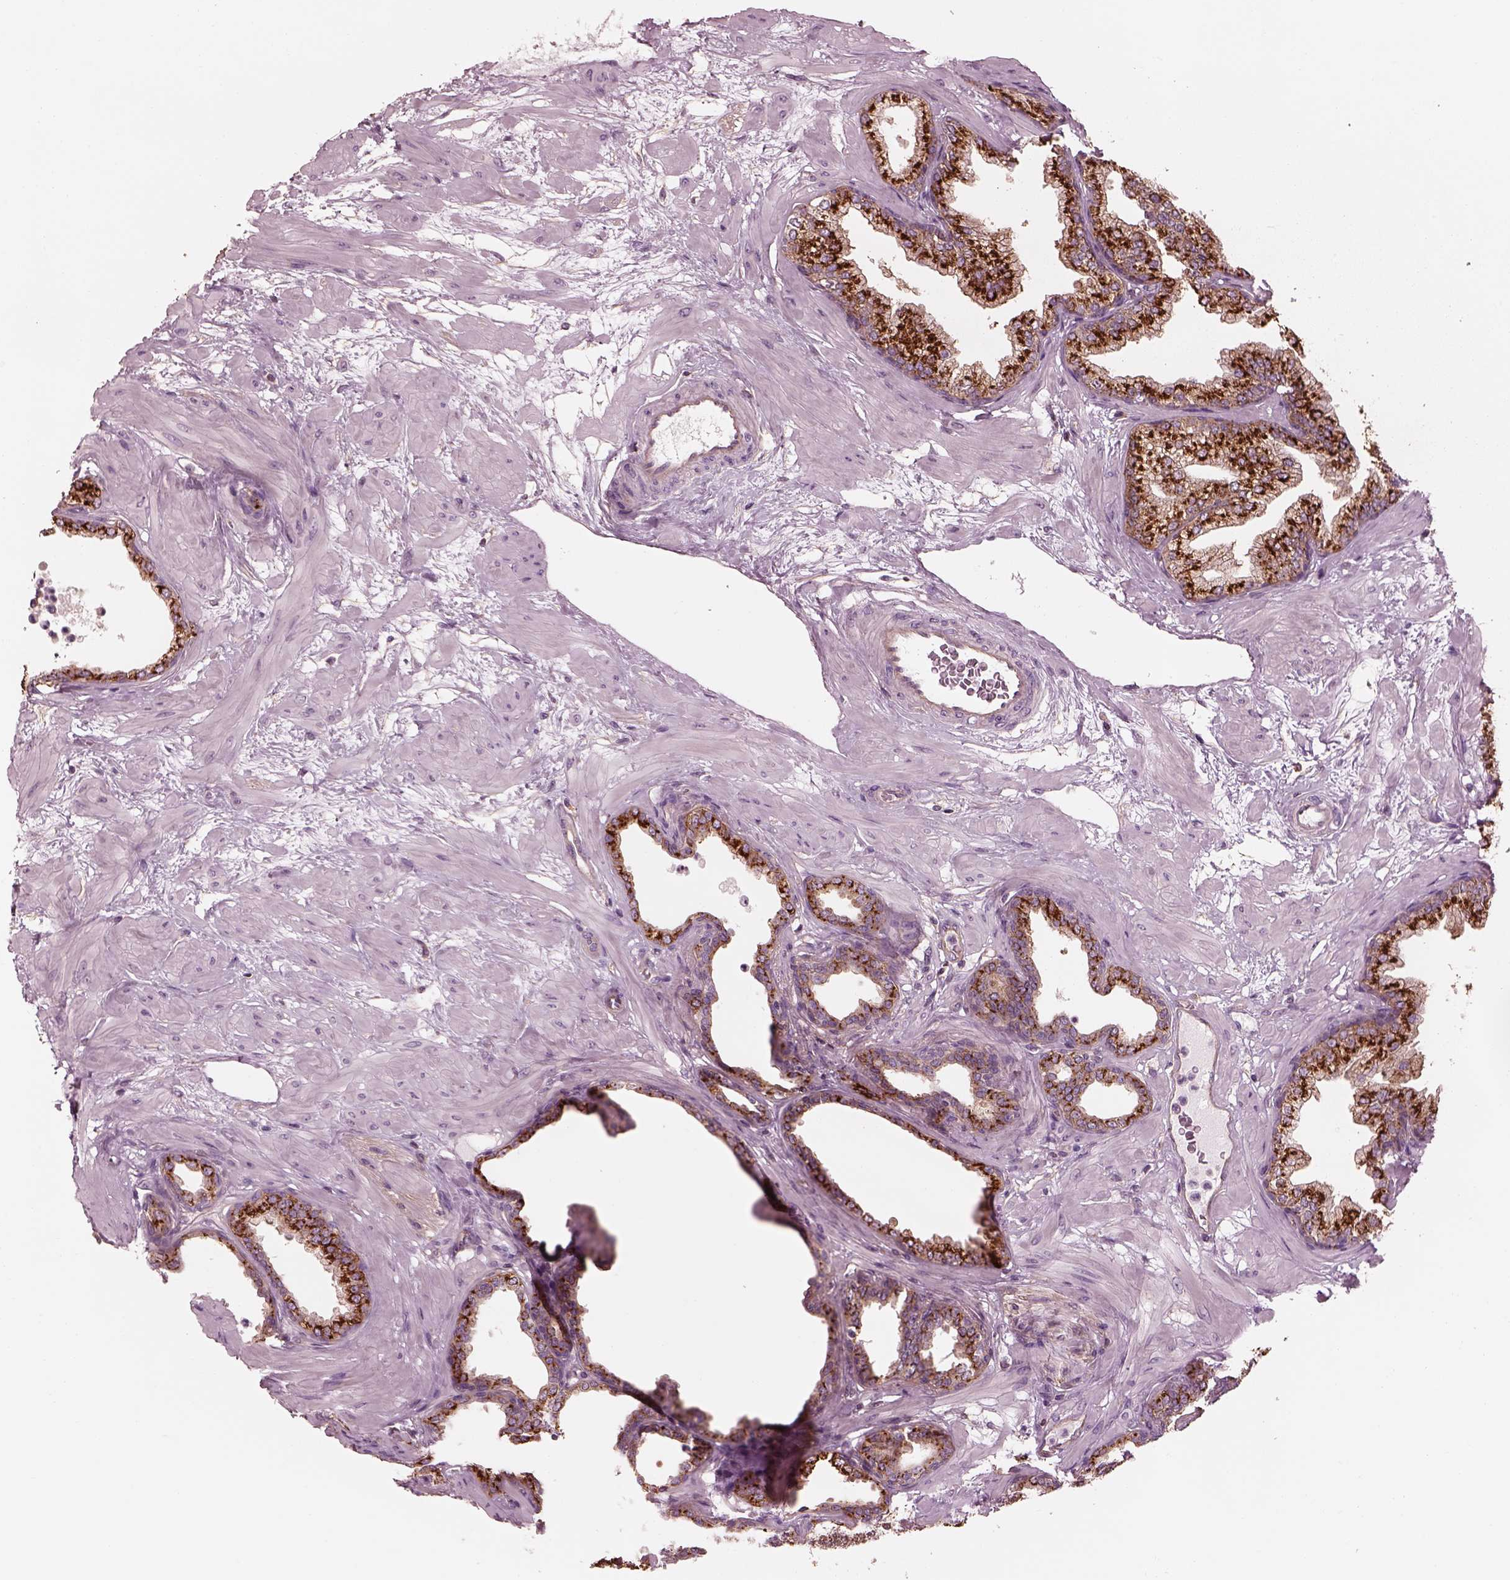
{"staining": {"intensity": "strong", "quantity": ">75%", "location": "cytoplasmic/membranous"}, "tissue": "prostate", "cell_type": "Glandular cells", "image_type": "normal", "snomed": [{"axis": "morphology", "description": "Normal tissue, NOS"}, {"axis": "topography", "description": "Prostate"}], "caption": "Protein positivity by immunohistochemistry (IHC) displays strong cytoplasmic/membranous expression in about >75% of glandular cells in unremarkable prostate. The protein is stained brown, and the nuclei are stained in blue (DAB (3,3'-diaminobenzidine) IHC with brightfield microscopy, high magnification).", "gene": "ELAPOR1", "patient": {"sex": "male", "age": 37}}